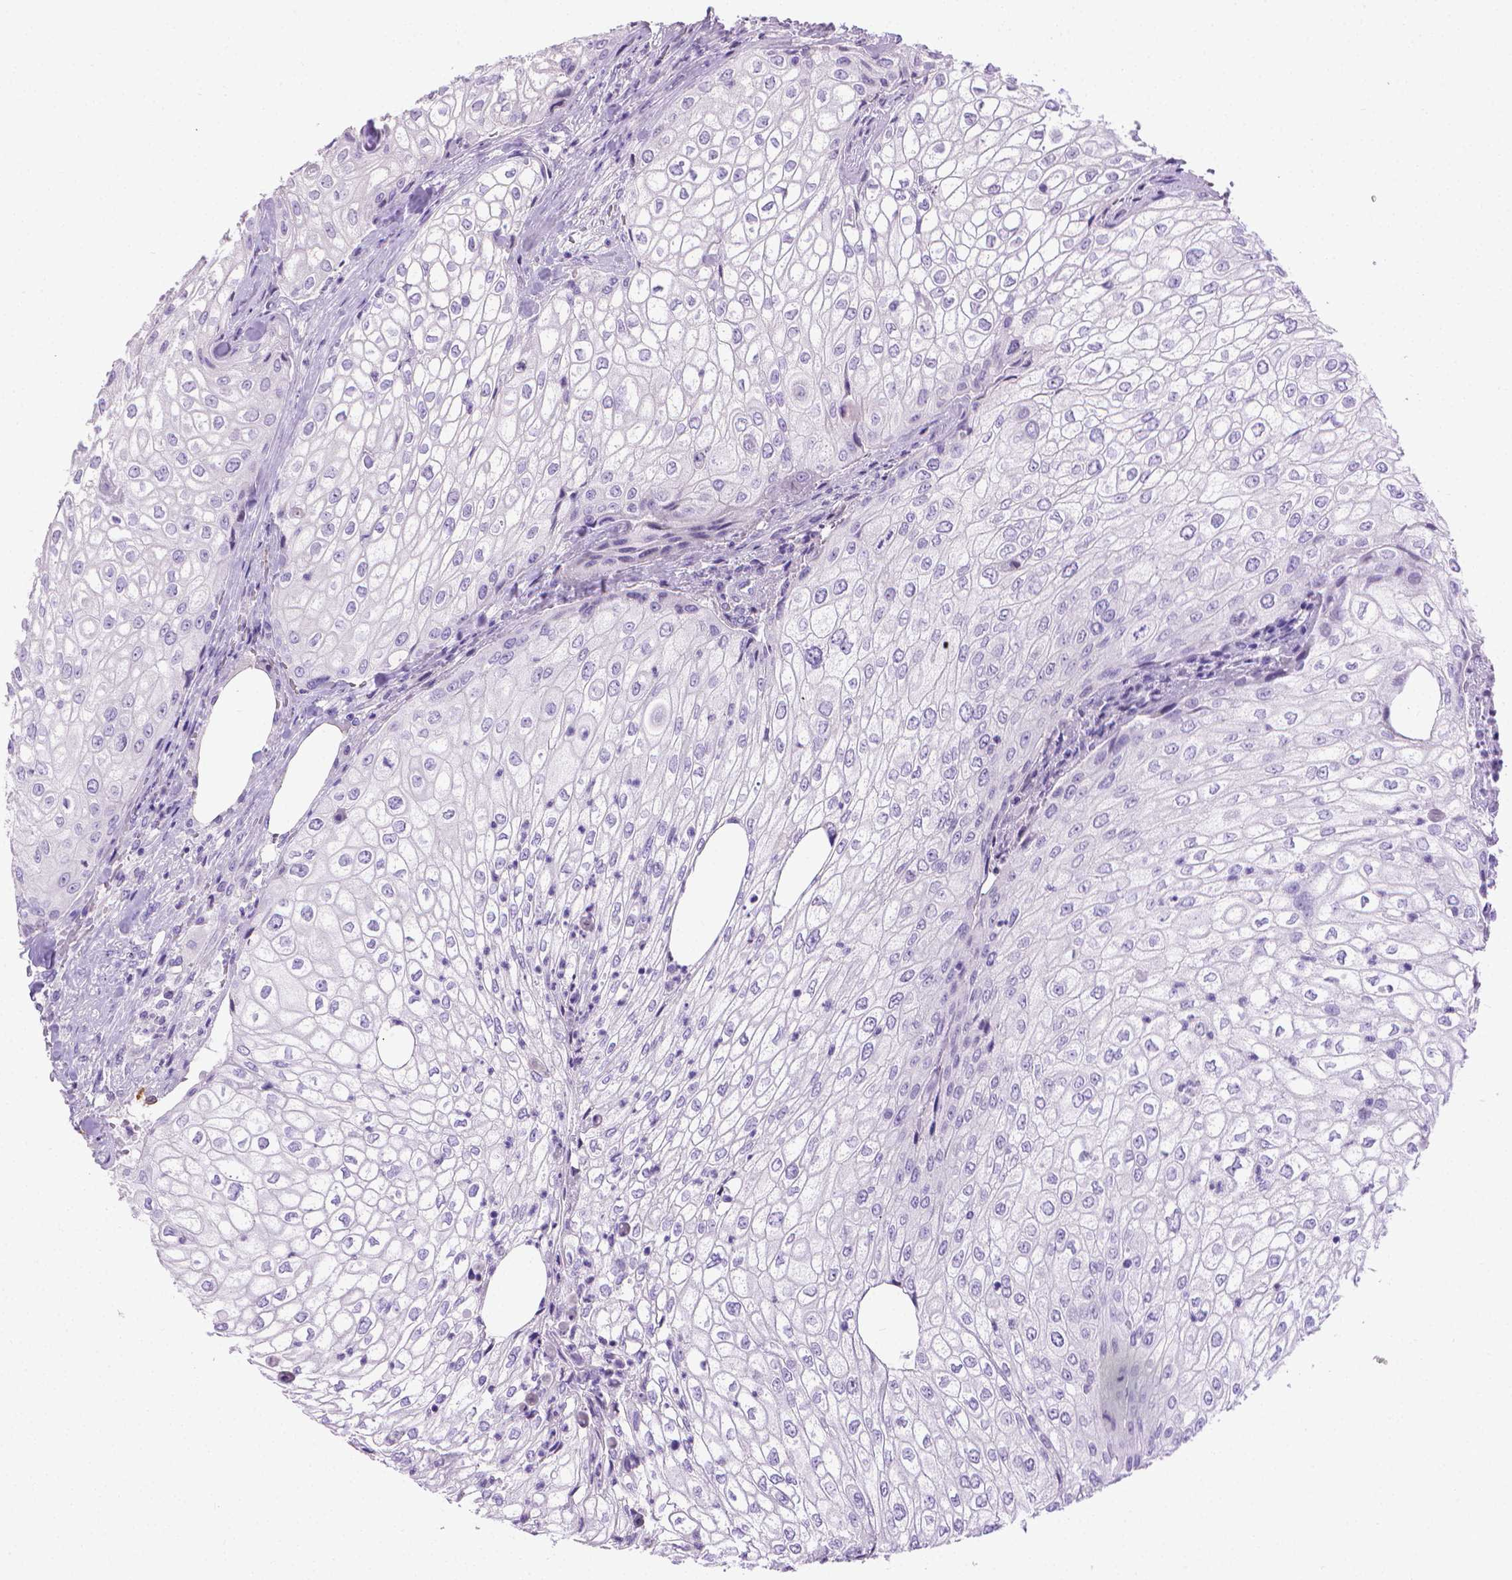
{"staining": {"intensity": "negative", "quantity": "none", "location": "none"}, "tissue": "urothelial cancer", "cell_type": "Tumor cells", "image_type": "cancer", "snomed": [{"axis": "morphology", "description": "Urothelial carcinoma, High grade"}, {"axis": "topography", "description": "Urinary bladder"}], "caption": "High power microscopy image of an immunohistochemistry (IHC) photomicrograph of urothelial carcinoma (high-grade), revealing no significant positivity in tumor cells.", "gene": "PNMA2", "patient": {"sex": "male", "age": 62}}